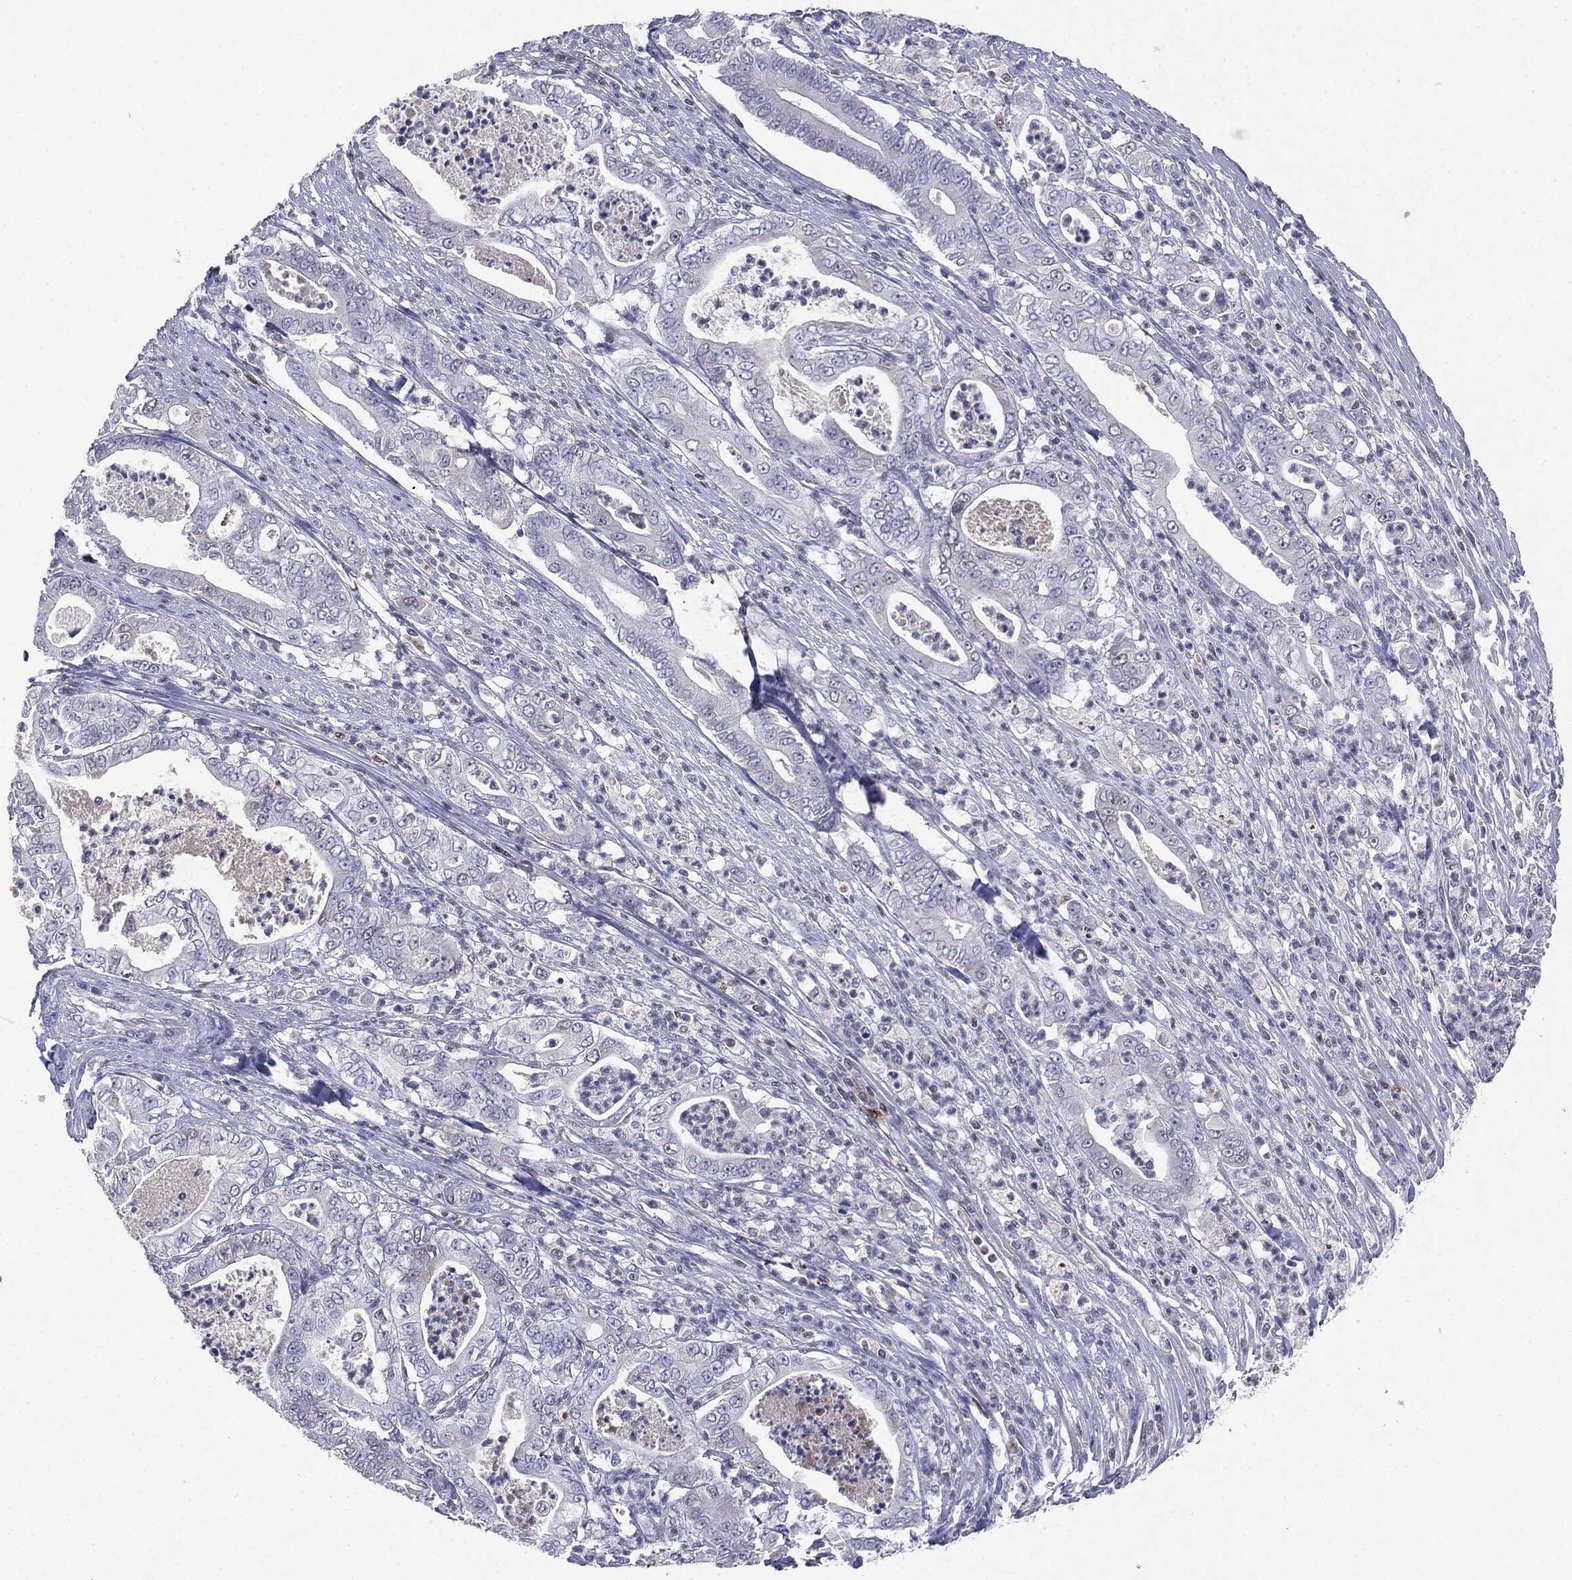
{"staining": {"intensity": "negative", "quantity": "none", "location": "none"}, "tissue": "pancreatic cancer", "cell_type": "Tumor cells", "image_type": "cancer", "snomed": [{"axis": "morphology", "description": "Adenocarcinoma, NOS"}, {"axis": "topography", "description": "Pancreas"}], "caption": "The immunohistochemistry (IHC) histopathology image has no significant staining in tumor cells of pancreatic cancer (adenocarcinoma) tissue.", "gene": "KIF2C", "patient": {"sex": "male", "age": 71}}